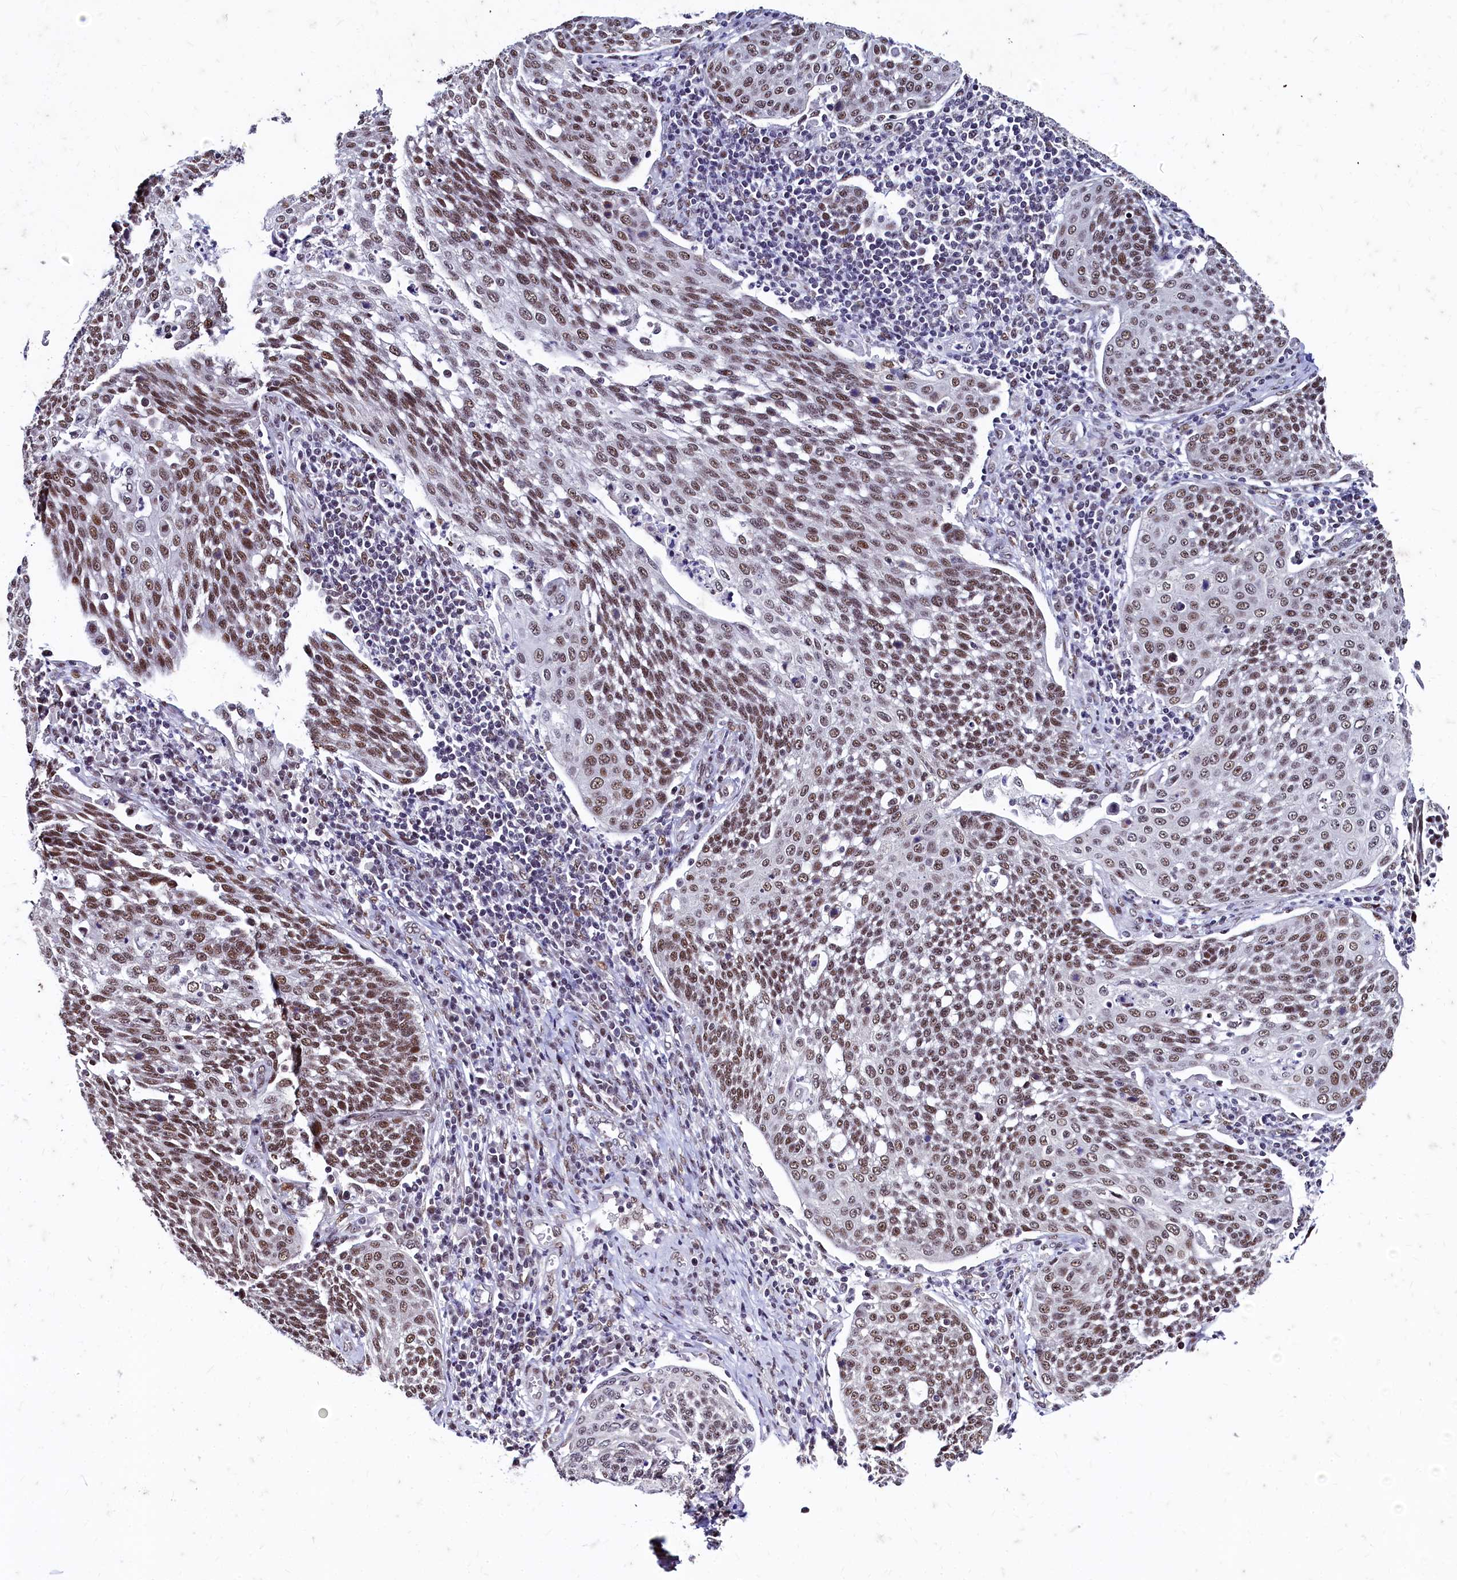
{"staining": {"intensity": "moderate", "quantity": ">75%", "location": "nuclear"}, "tissue": "cervical cancer", "cell_type": "Tumor cells", "image_type": "cancer", "snomed": [{"axis": "morphology", "description": "Squamous cell carcinoma, NOS"}, {"axis": "topography", "description": "Cervix"}], "caption": "A photomicrograph showing moderate nuclear positivity in approximately >75% of tumor cells in cervical cancer (squamous cell carcinoma), as visualized by brown immunohistochemical staining.", "gene": "CPSF7", "patient": {"sex": "female", "age": 34}}